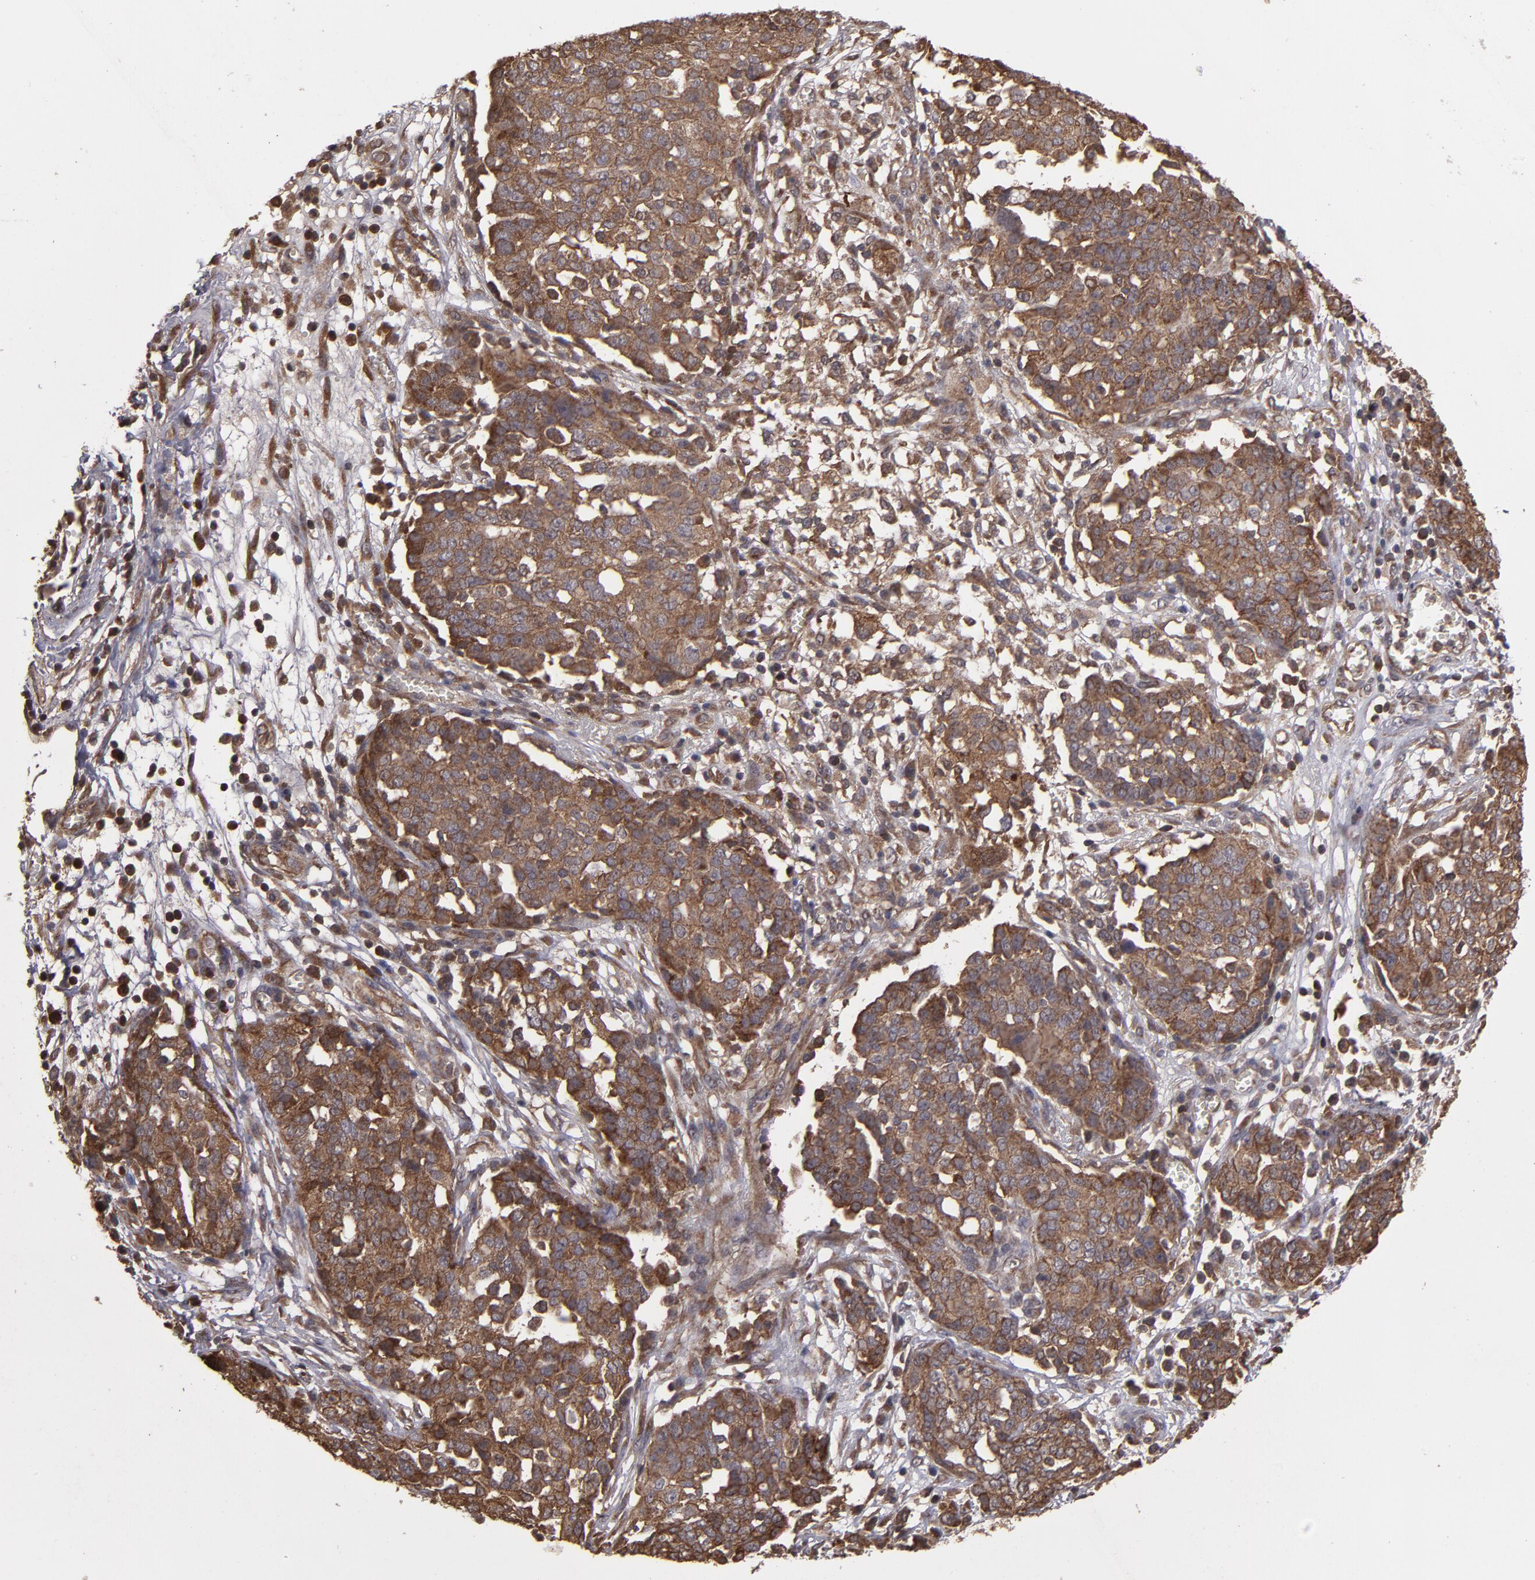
{"staining": {"intensity": "moderate", "quantity": ">75%", "location": "cytoplasmic/membranous"}, "tissue": "ovarian cancer", "cell_type": "Tumor cells", "image_type": "cancer", "snomed": [{"axis": "morphology", "description": "Cystadenocarcinoma, serous, NOS"}, {"axis": "topography", "description": "Soft tissue"}, {"axis": "topography", "description": "Ovary"}], "caption": "Ovarian cancer (serous cystadenocarcinoma) stained with a protein marker exhibits moderate staining in tumor cells.", "gene": "RPS6KA6", "patient": {"sex": "female", "age": 57}}